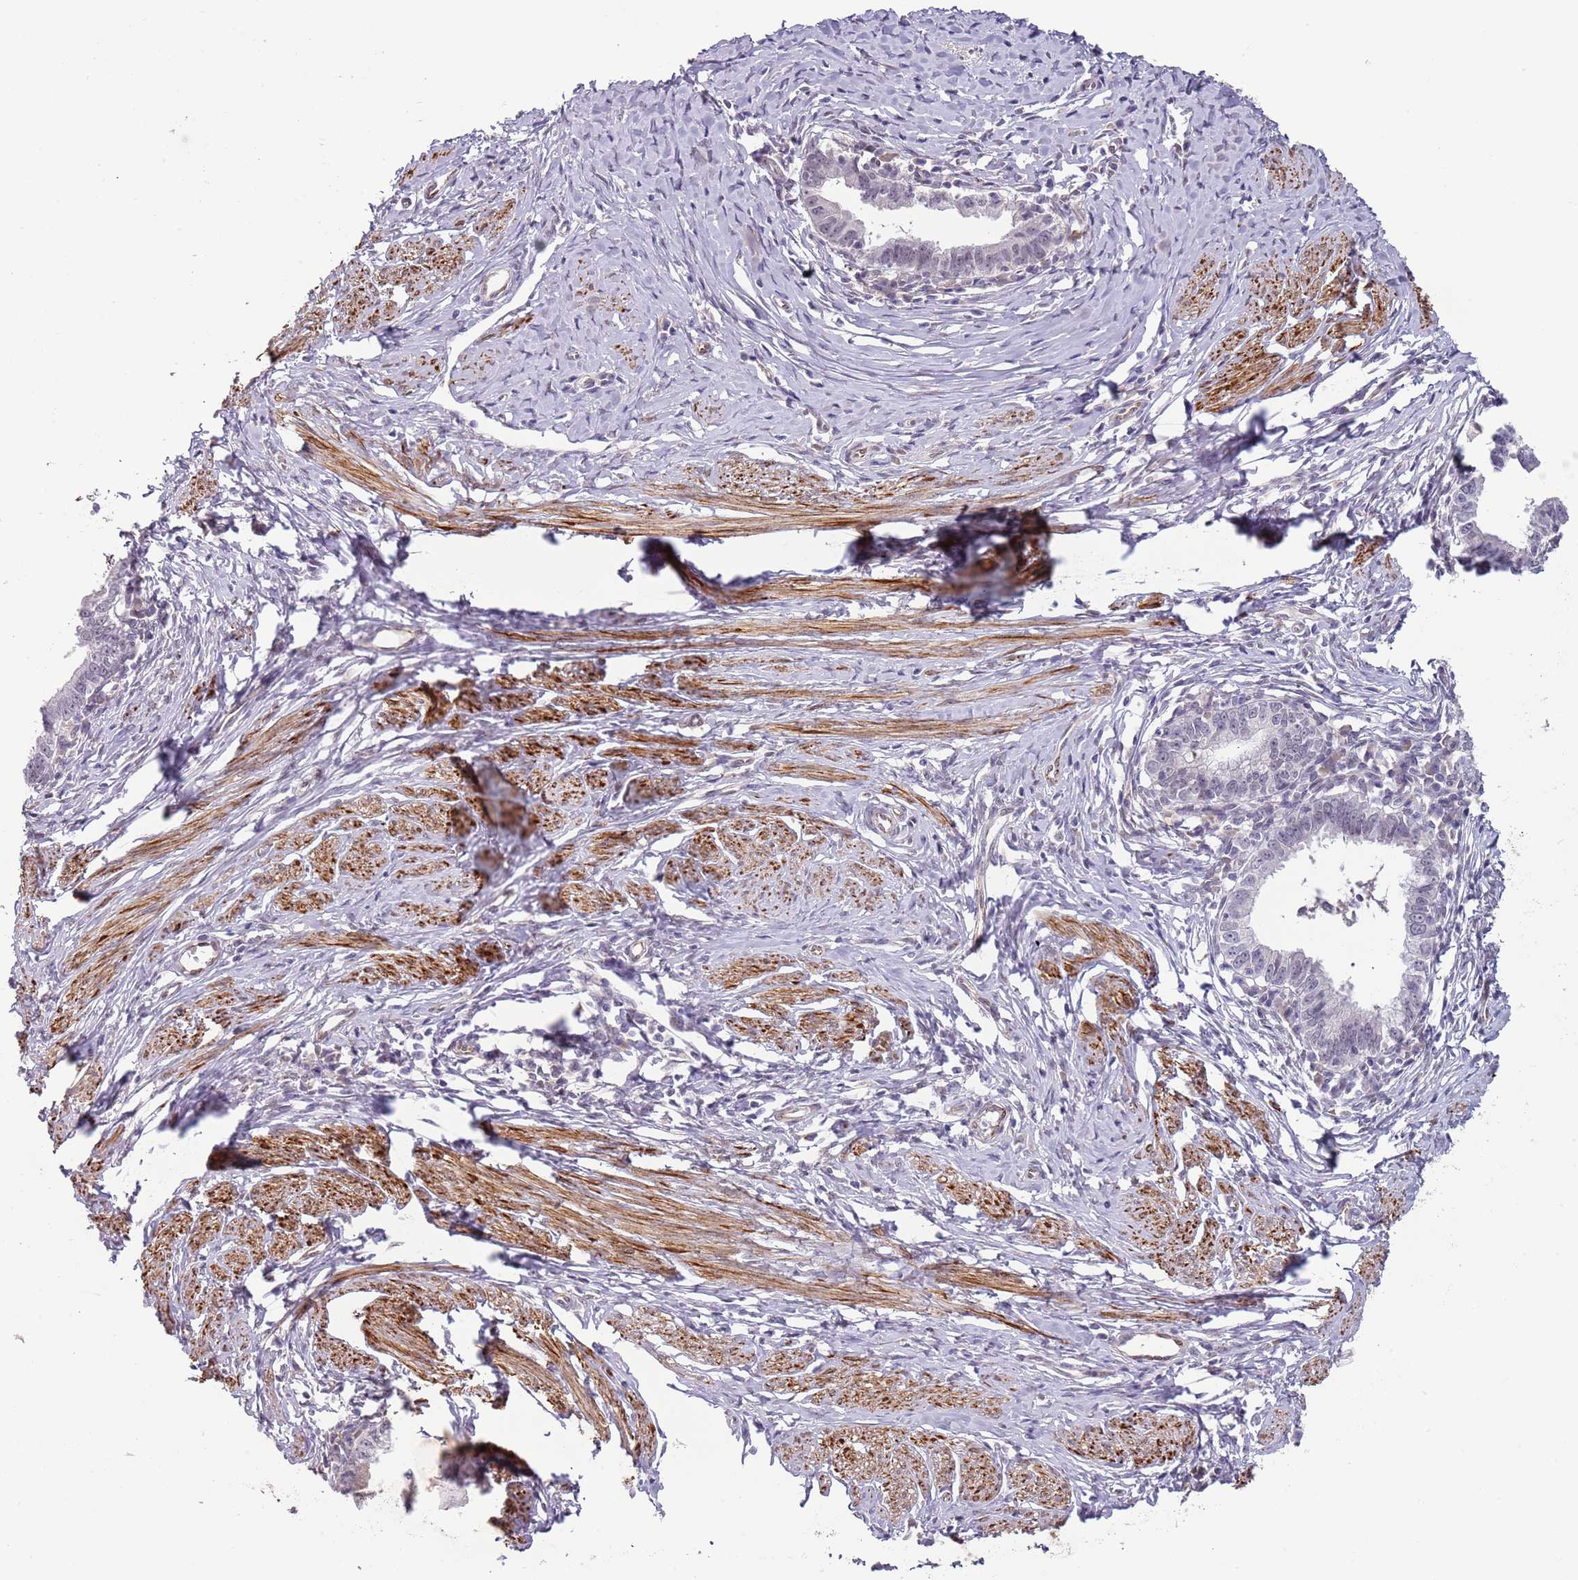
{"staining": {"intensity": "negative", "quantity": "none", "location": "none"}, "tissue": "cervical cancer", "cell_type": "Tumor cells", "image_type": "cancer", "snomed": [{"axis": "morphology", "description": "Adenocarcinoma, NOS"}, {"axis": "topography", "description": "Cervix"}], "caption": "This is a photomicrograph of IHC staining of cervical cancer, which shows no staining in tumor cells.", "gene": "NBPF3", "patient": {"sex": "female", "age": 36}}